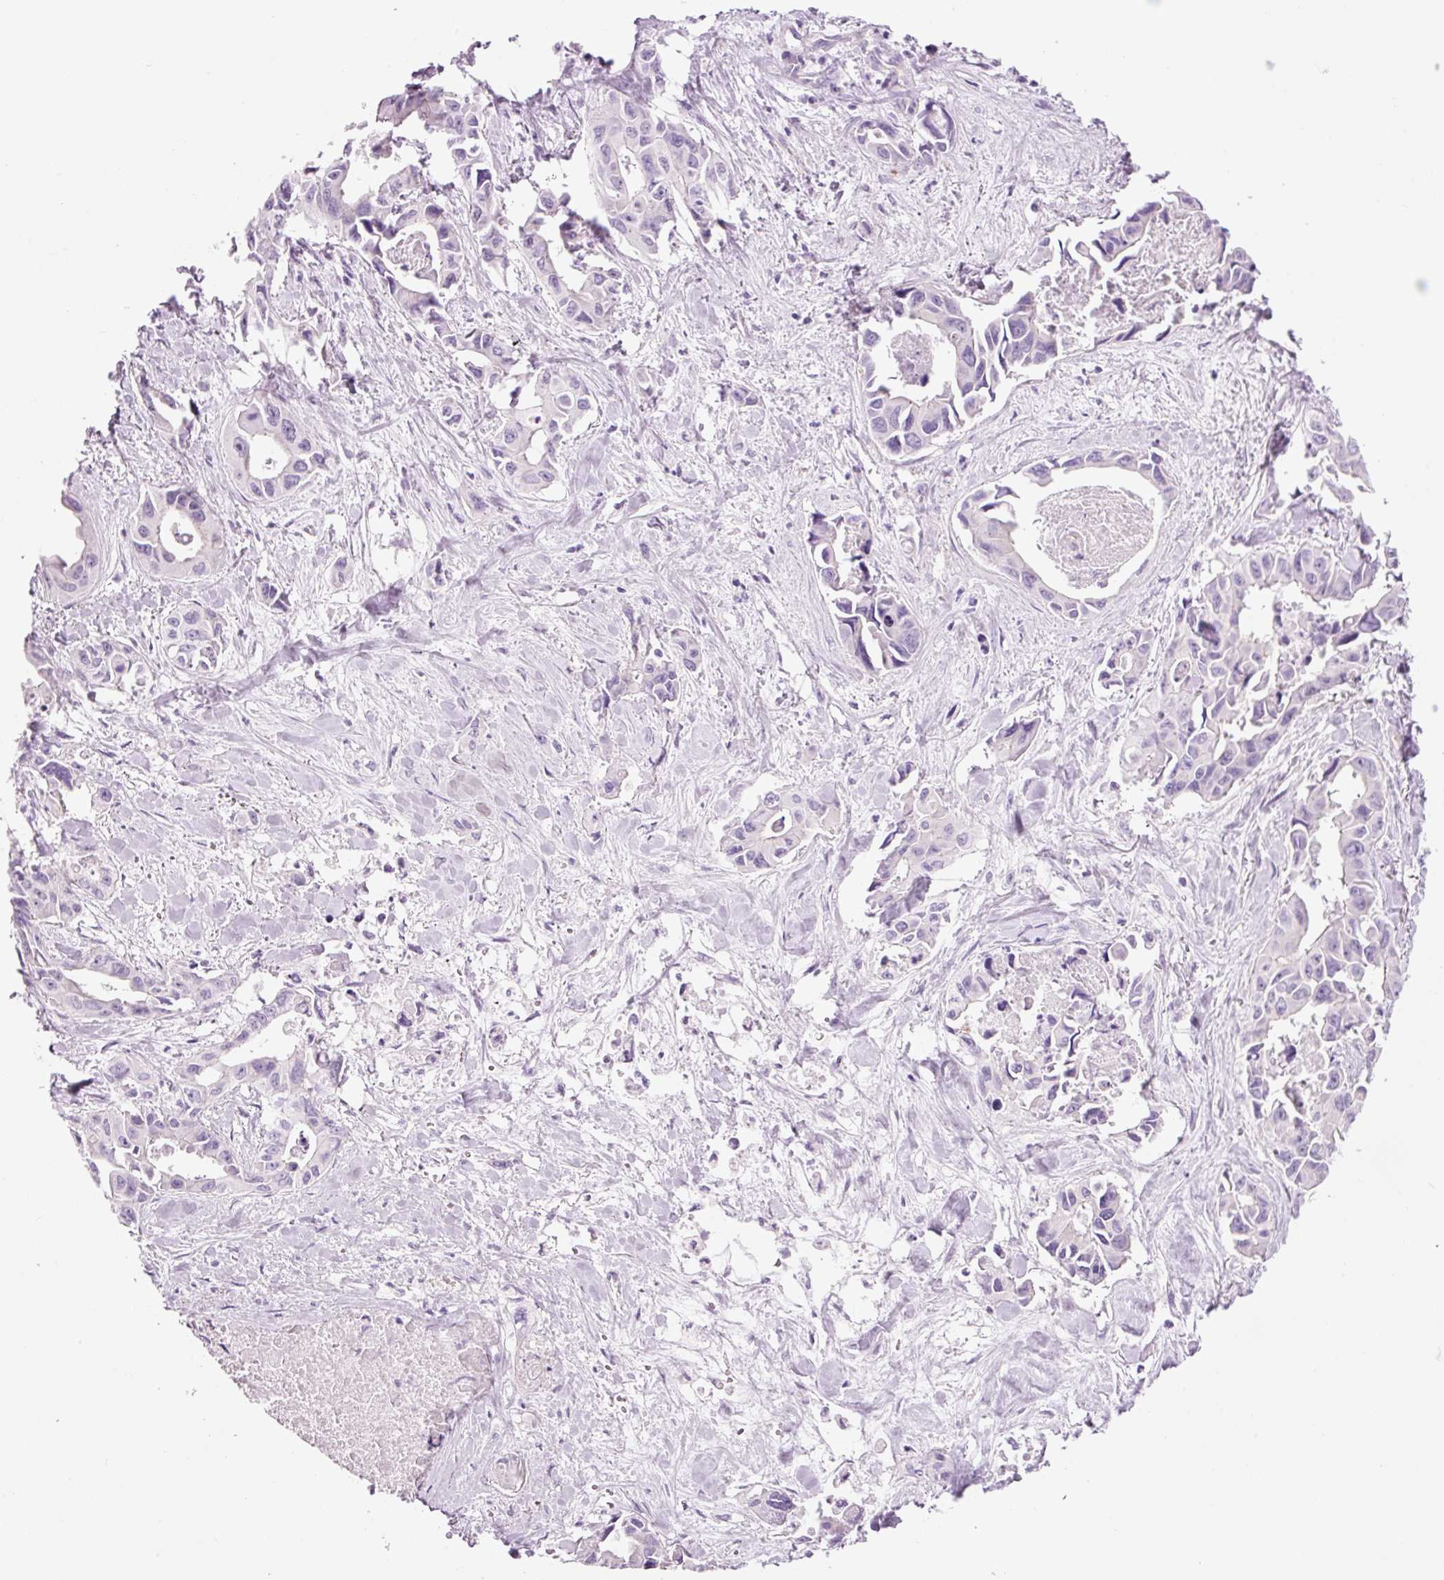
{"staining": {"intensity": "negative", "quantity": "none", "location": "none"}, "tissue": "lung cancer", "cell_type": "Tumor cells", "image_type": "cancer", "snomed": [{"axis": "morphology", "description": "Adenocarcinoma, NOS"}, {"axis": "topography", "description": "Lung"}], "caption": "Tumor cells show no significant protein expression in lung cancer.", "gene": "HSPA4L", "patient": {"sex": "male", "age": 64}}